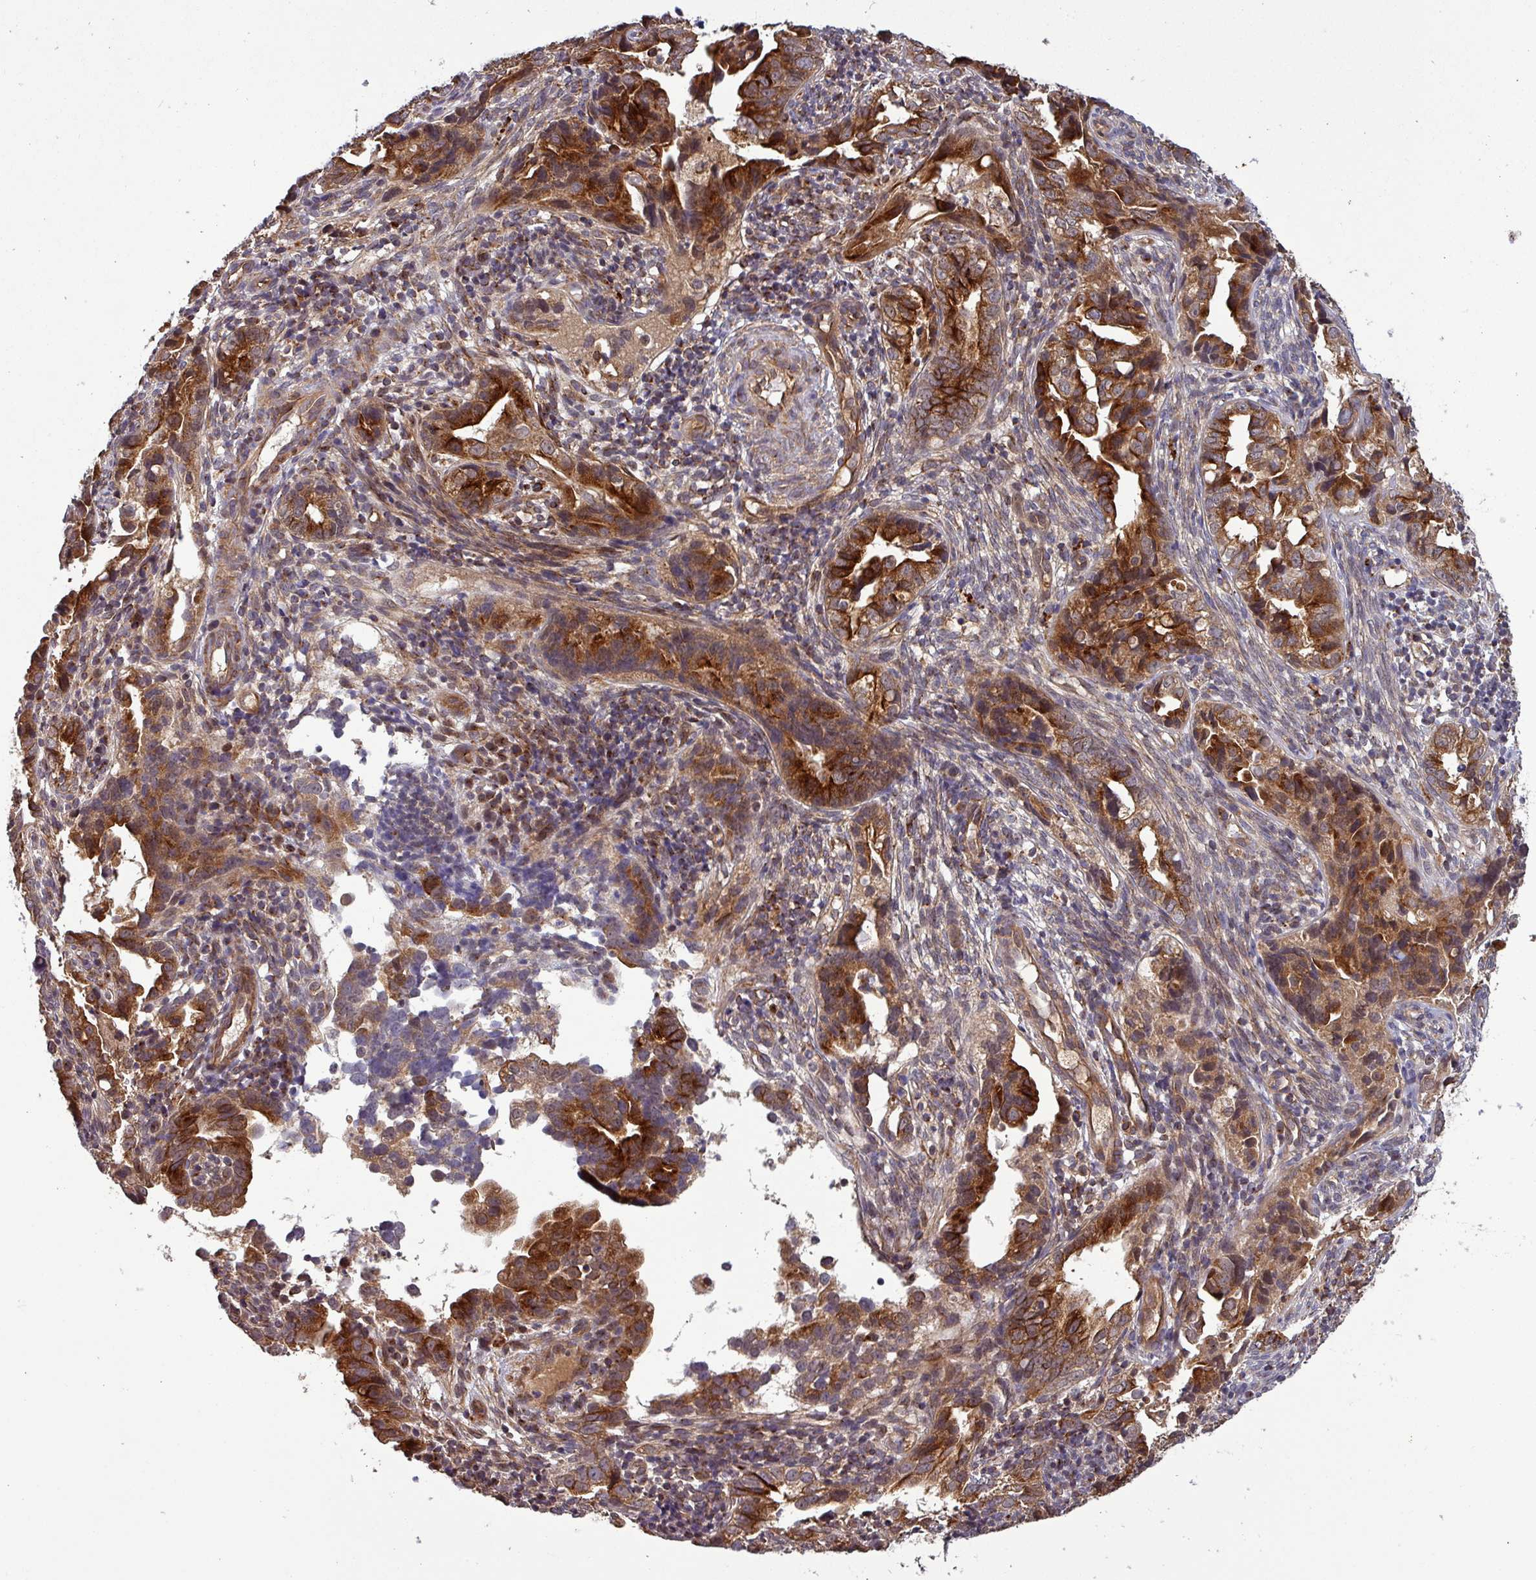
{"staining": {"intensity": "strong", "quantity": ">75%", "location": "cytoplasmic/membranous"}, "tissue": "endometrial cancer", "cell_type": "Tumor cells", "image_type": "cancer", "snomed": [{"axis": "morphology", "description": "Adenocarcinoma, NOS"}, {"axis": "topography", "description": "Endometrium"}], "caption": "DAB immunohistochemical staining of human endometrial adenocarcinoma exhibits strong cytoplasmic/membranous protein positivity in approximately >75% of tumor cells.", "gene": "PUS1", "patient": {"sex": "female", "age": 57}}